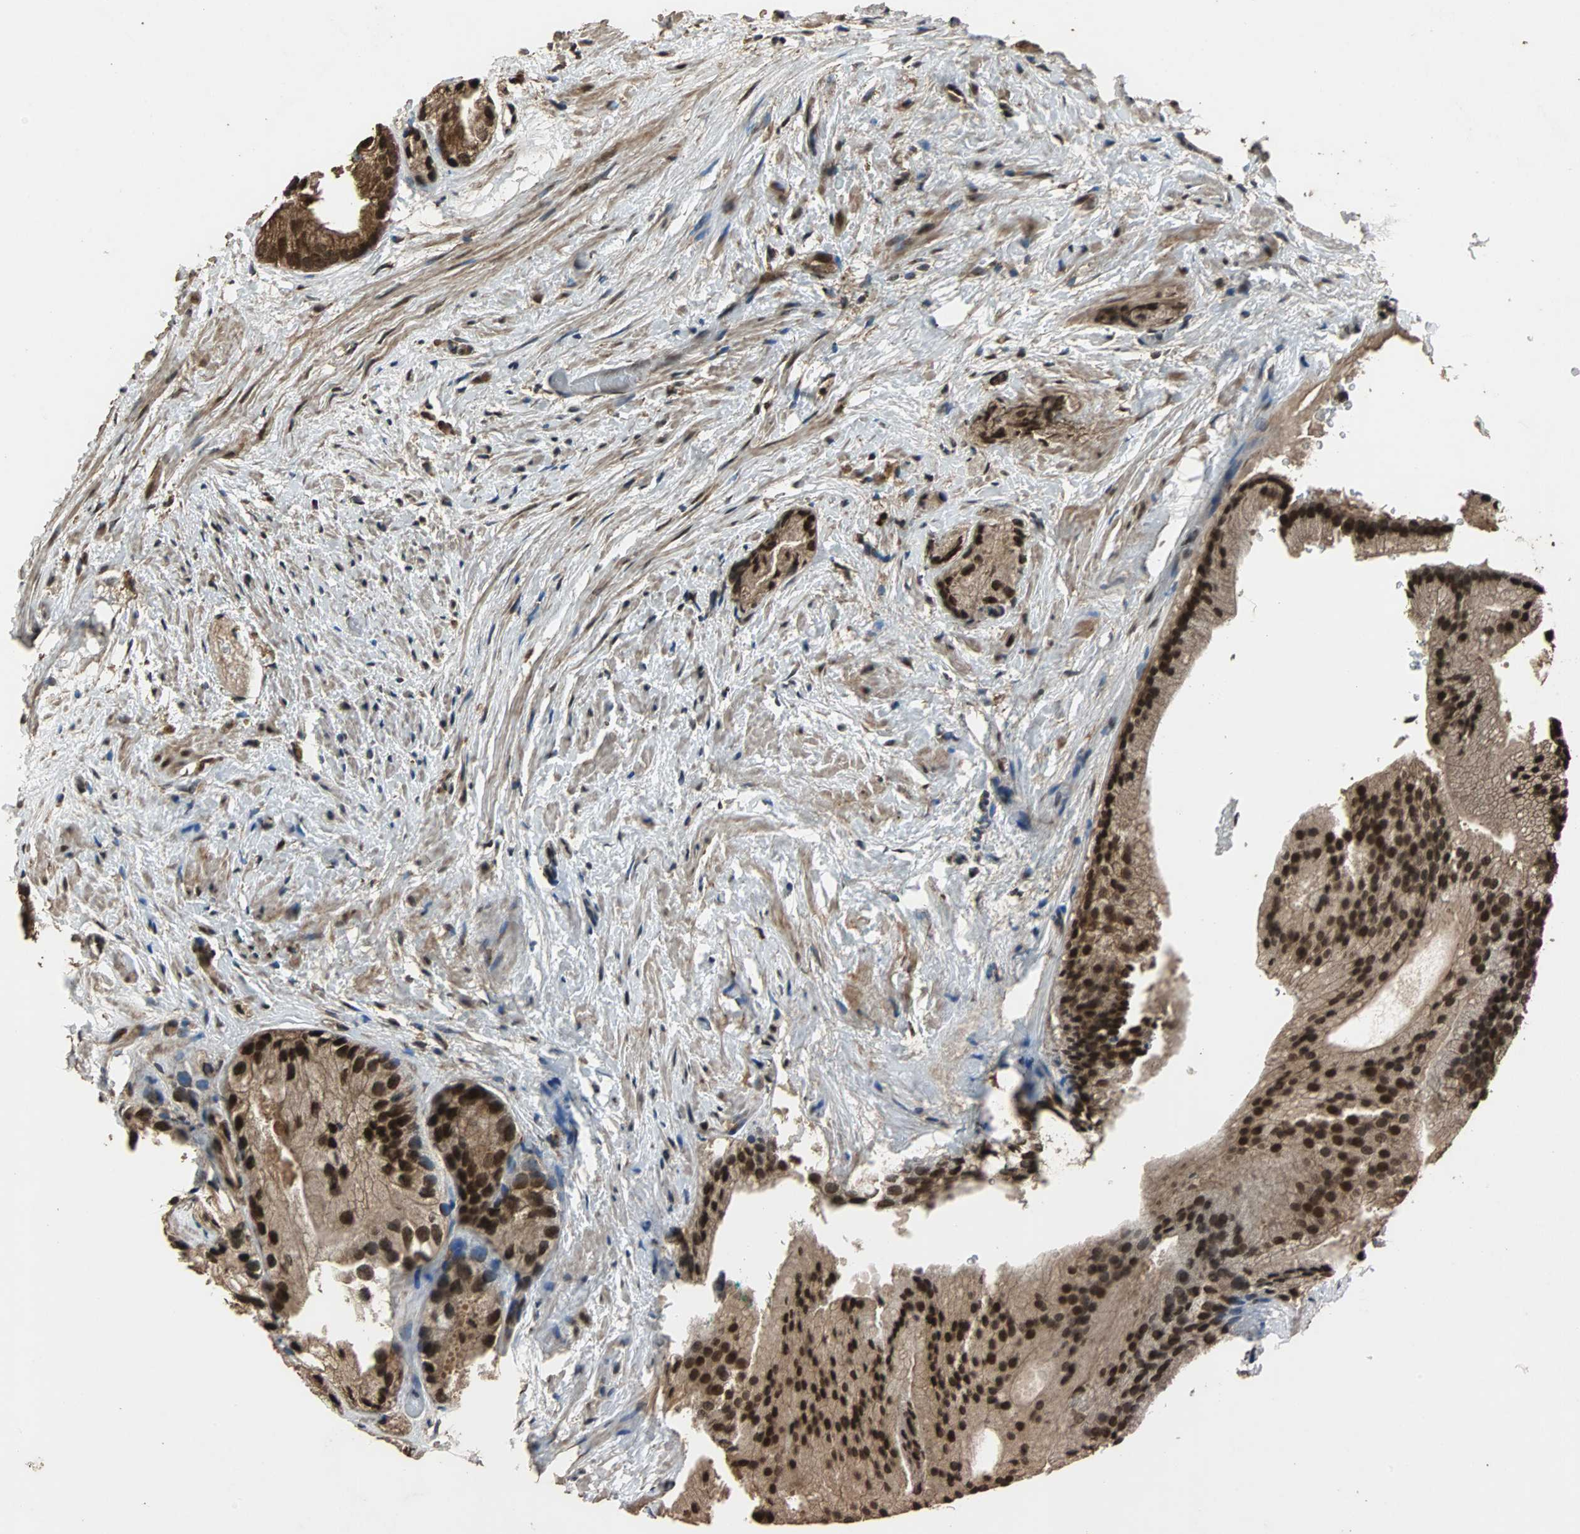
{"staining": {"intensity": "strong", "quantity": ">75%", "location": "cytoplasmic/membranous,nuclear"}, "tissue": "prostate cancer", "cell_type": "Tumor cells", "image_type": "cancer", "snomed": [{"axis": "morphology", "description": "Adenocarcinoma, Low grade"}, {"axis": "topography", "description": "Prostate"}], "caption": "IHC micrograph of neoplastic tissue: adenocarcinoma (low-grade) (prostate) stained using IHC exhibits high levels of strong protein expression localized specifically in the cytoplasmic/membranous and nuclear of tumor cells, appearing as a cytoplasmic/membranous and nuclear brown color.", "gene": "ZNF18", "patient": {"sex": "male", "age": 69}}